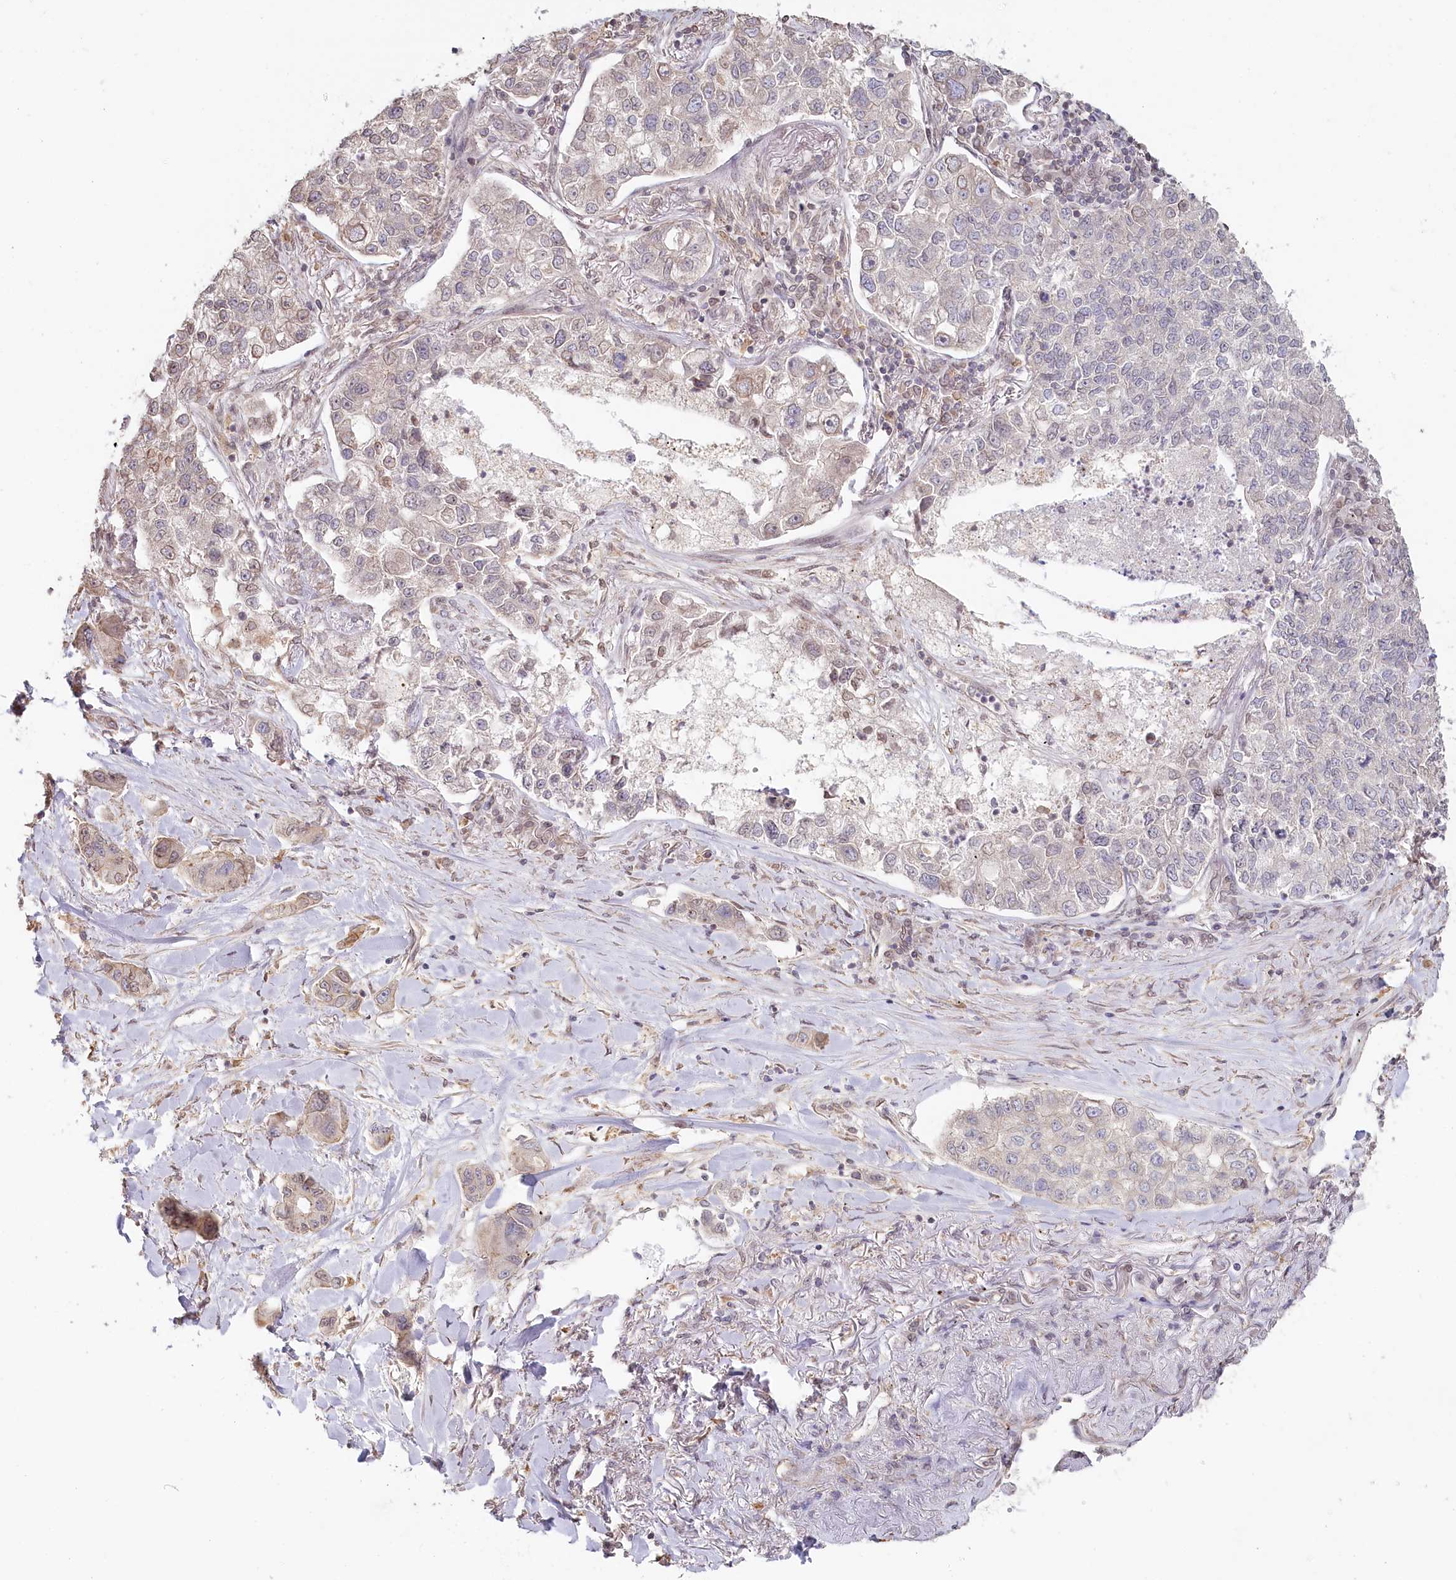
{"staining": {"intensity": "negative", "quantity": "none", "location": "none"}, "tissue": "lung cancer", "cell_type": "Tumor cells", "image_type": "cancer", "snomed": [{"axis": "morphology", "description": "Adenocarcinoma, NOS"}, {"axis": "topography", "description": "Lung"}], "caption": "The image exhibits no significant expression in tumor cells of lung adenocarcinoma.", "gene": "TCHP", "patient": {"sex": "male", "age": 49}}